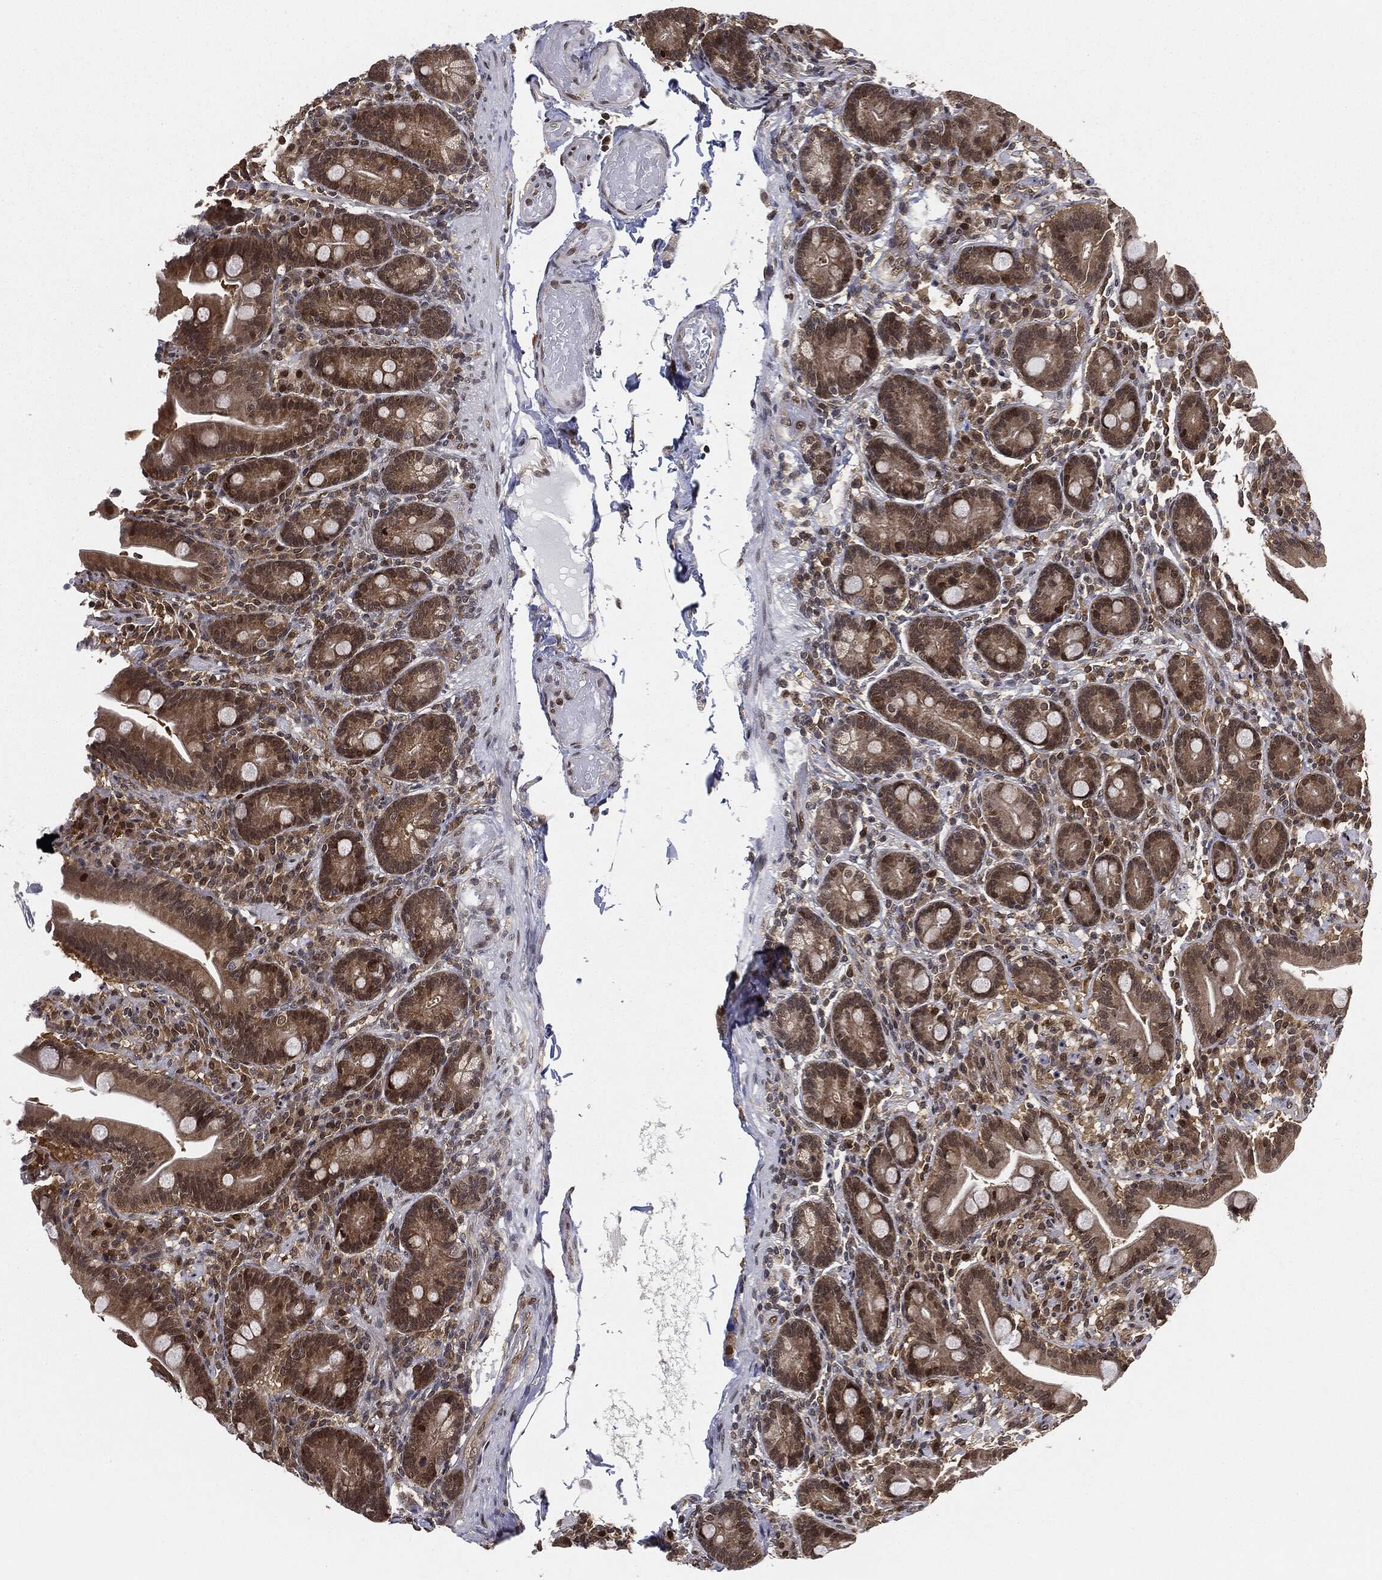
{"staining": {"intensity": "moderate", "quantity": "25%-75%", "location": "cytoplasmic/membranous,nuclear"}, "tissue": "small intestine", "cell_type": "Glandular cells", "image_type": "normal", "snomed": [{"axis": "morphology", "description": "Normal tissue, NOS"}, {"axis": "topography", "description": "Small intestine"}], "caption": "Protein staining shows moderate cytoplasmic/membranous,nuclear expression in about 25%-75% of glandular cells in unremarkable small intestine.", "gene": "TBC1D22A", "patient": {"sex": "male", "age": 66}}